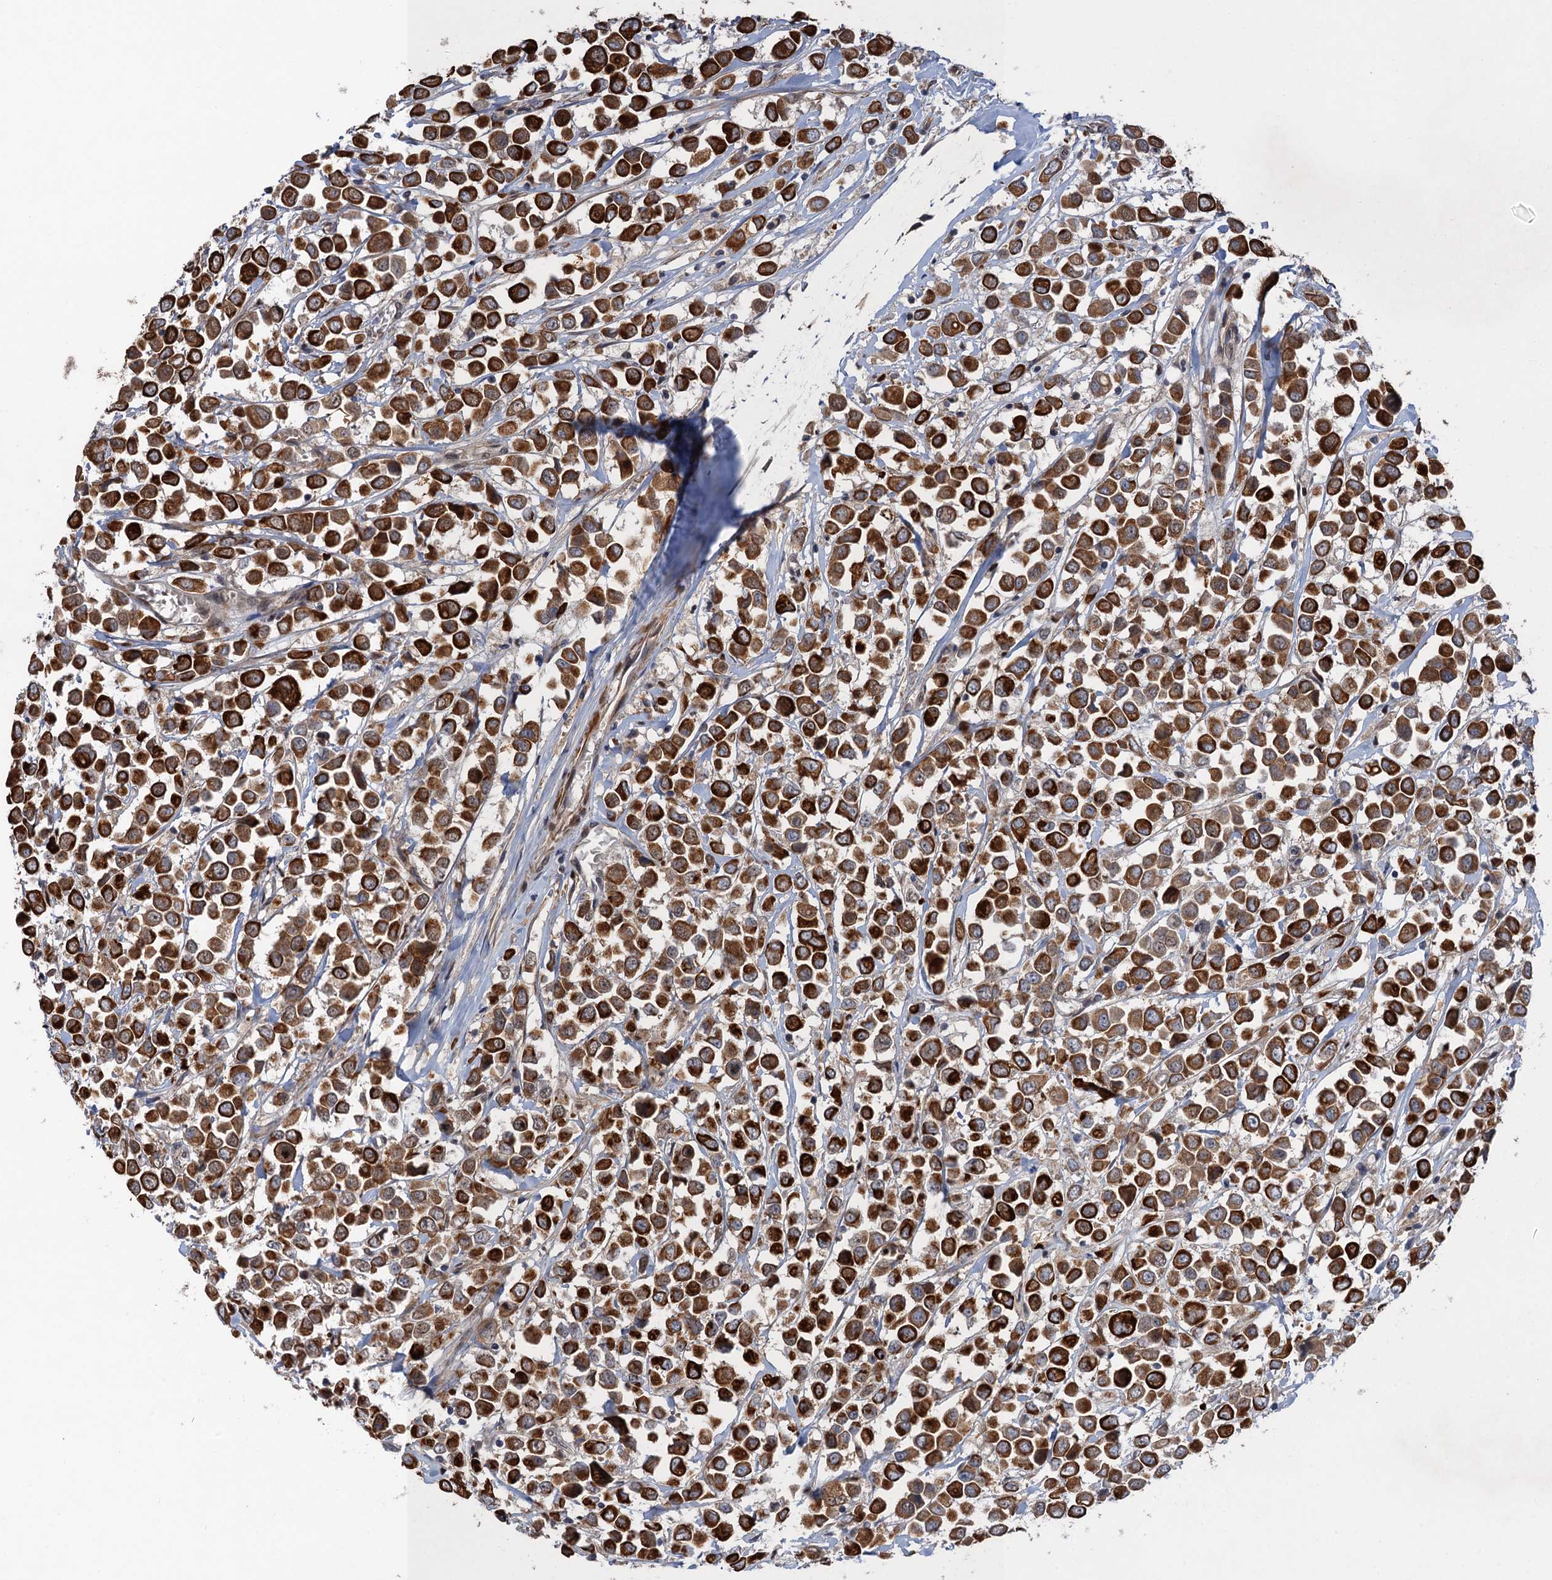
{"staining": {"intensity": "strong", "quantity": ">75%", "location": "cytoplasmic/membranous"}, "tissue": "breast cancer", "cell_type": "Tumor cells", "image_type": "cancer", "snomed": [{"axis": "morphology", "description": "Duct carcinoma"}, {"axis": "topography", "description": "Breast"}], "caption": "A photomicrograph of human breast cancer stained for a protein exhibits strong cytoplasmic/membranous brown staining in tumor cells.", "gene": "TTC31", "patient": {"sex": "female", "age": 61}}